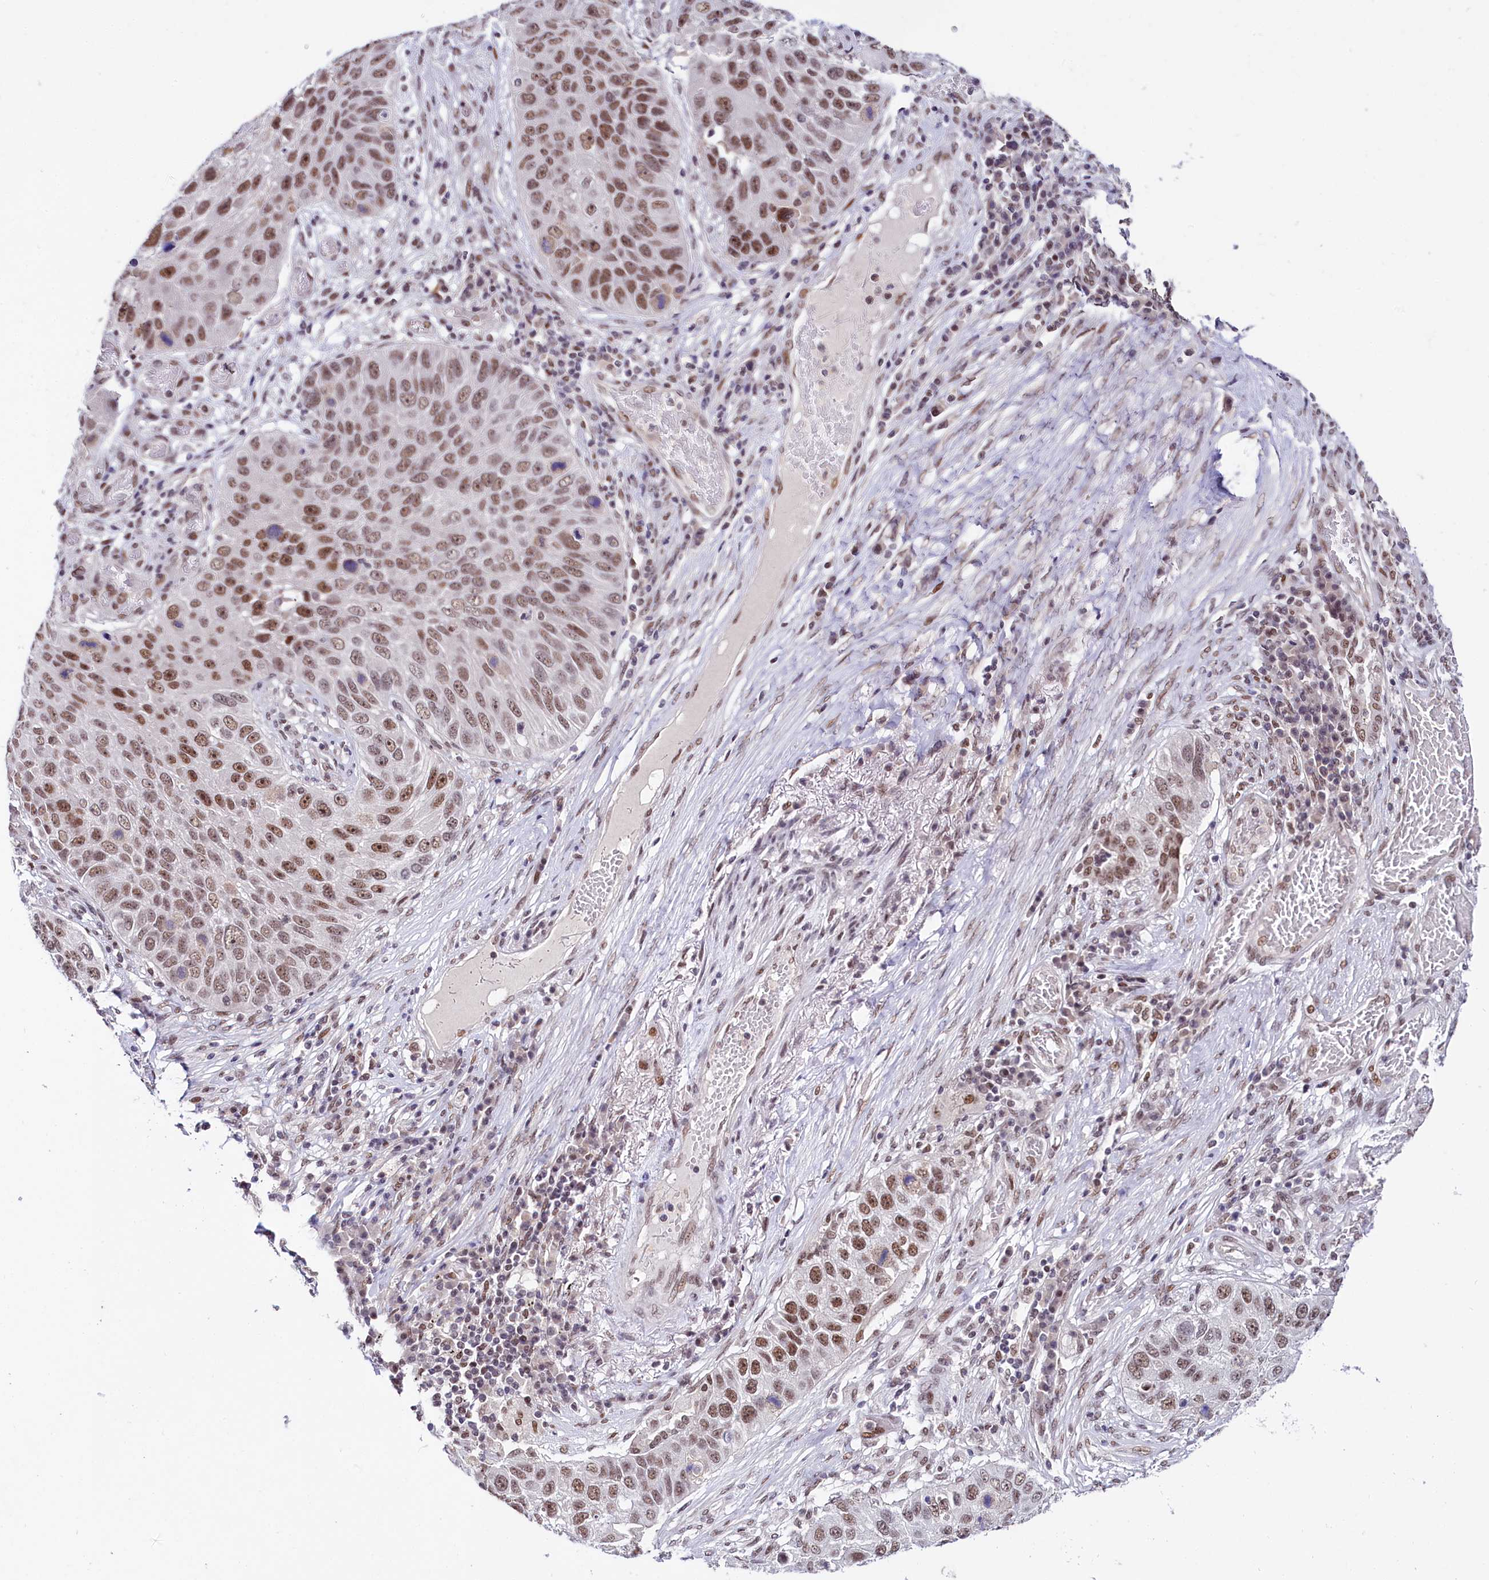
{"staining": {"intensity": "moderate", "quantity": ">75%", "location": "nuclear"}, "tissue": "lung cancer", "cell_type": "Tumor cells", "image_type": "cancer", "snomed": [{"axis": "morphology", "description": "Squamous cell carcinoma, NOS"}, {"axis": "topography", "description": "Lung"}], "caption": "Moderate nuclear staining for a protein is identified in about >75% of tumor cells of lung cancer (squamous cell carcinoma) using IHC.", "gene": "SCAF11", "patient": {"sex": "male", "age": 61}}